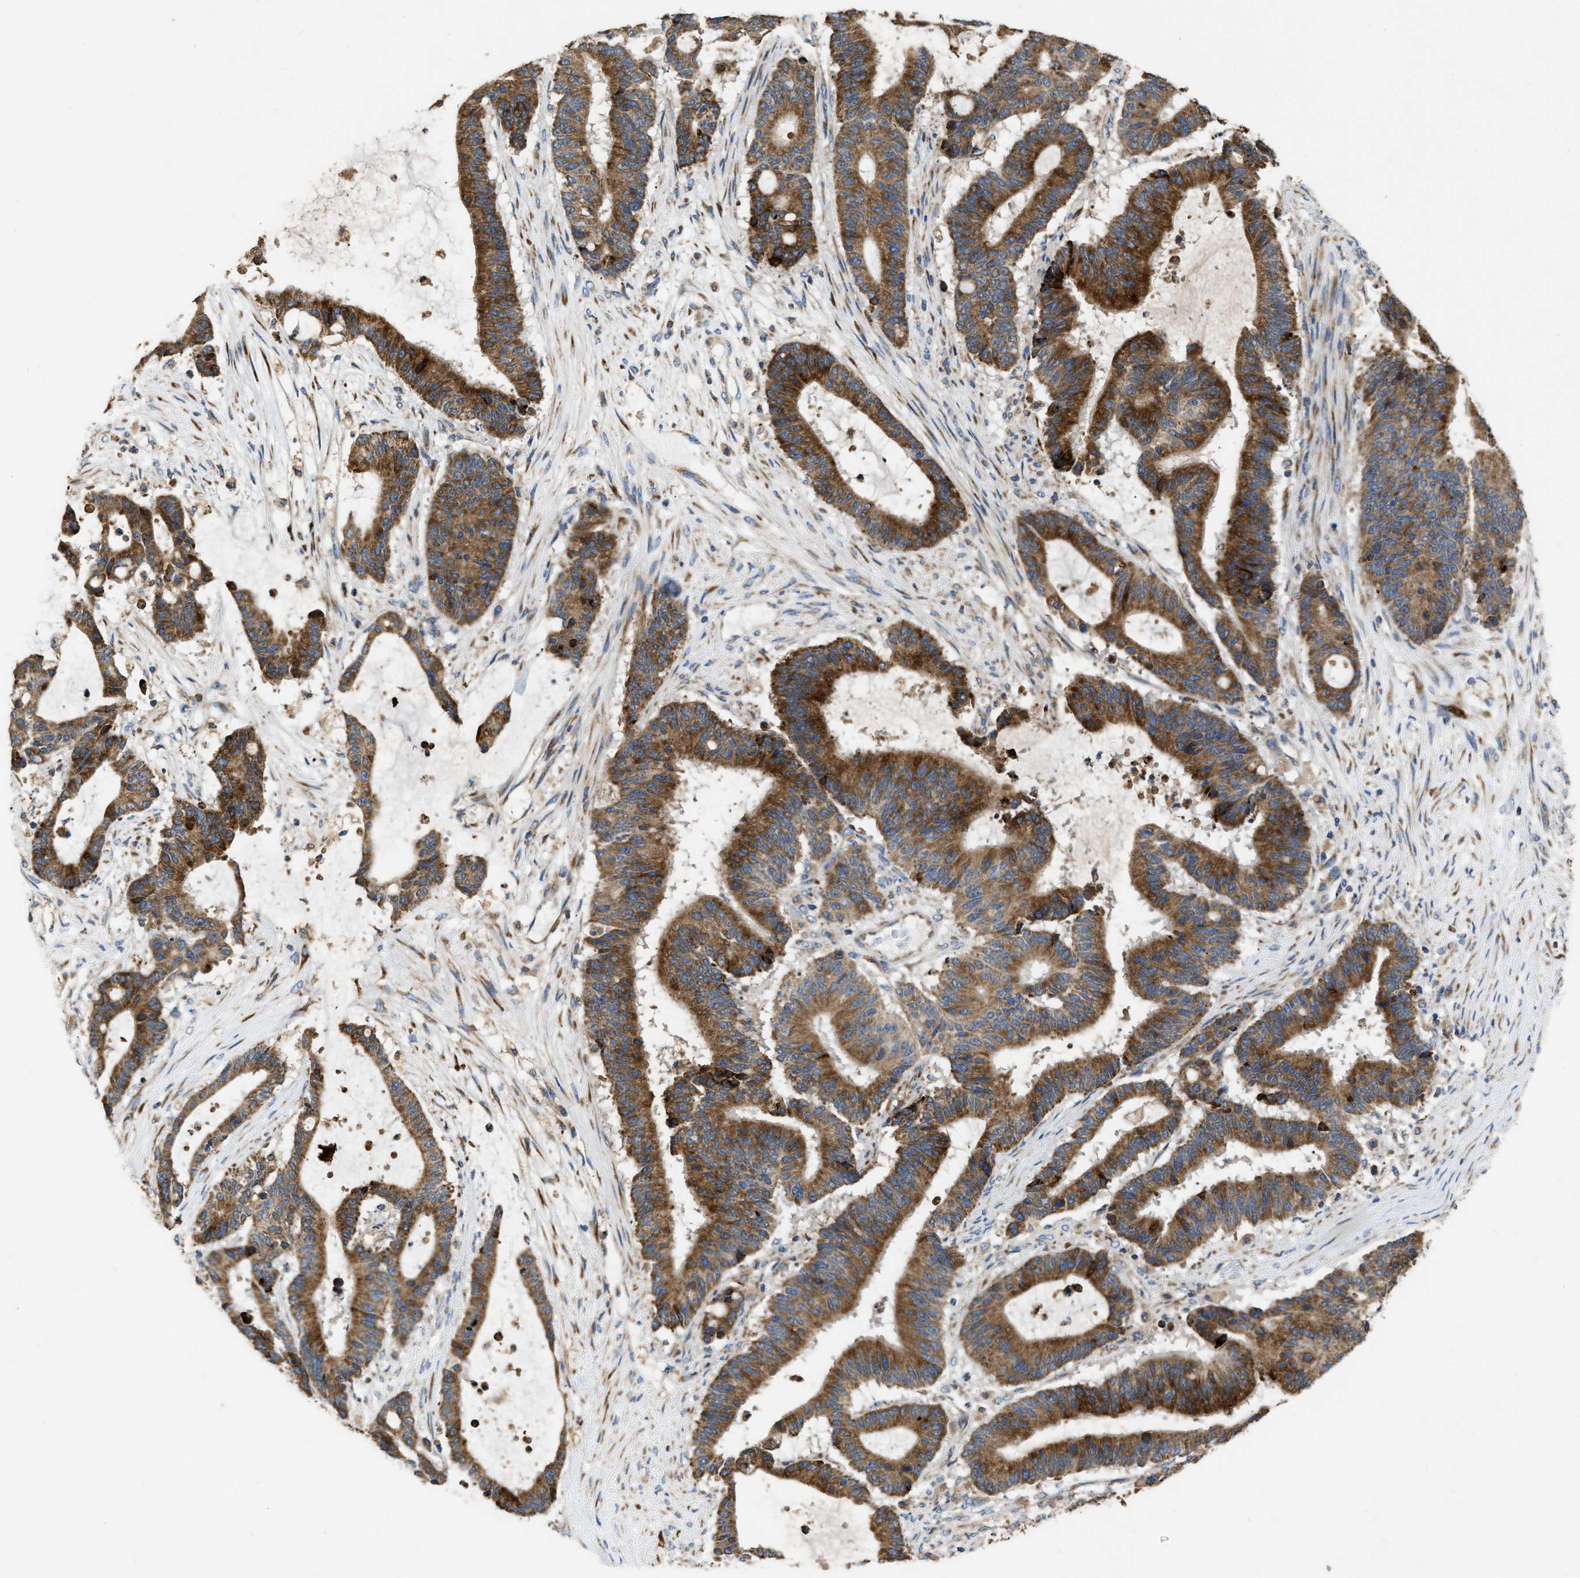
{"staining": {"intensity": "strong", "quantity": ">75%", "location": "cytoplasmic/membranous"}, "tissue": "liver cancer", "cell_type": "Tumor cells", "image_type": "cancer", "snomed": [{"axis": "morphology", "description": "Cholangiocarcinoma"}, {"axis": "topography", "description": "Liver"}], "caption": "Immunohistochemical staining of human cholangiocarcinoma (liver) demonstrates strong cytoplasmic/membranous protein staining in about >75% of tumor cells.", "gene": "AK2", "patient": {"sex": "female", "age": 73}}